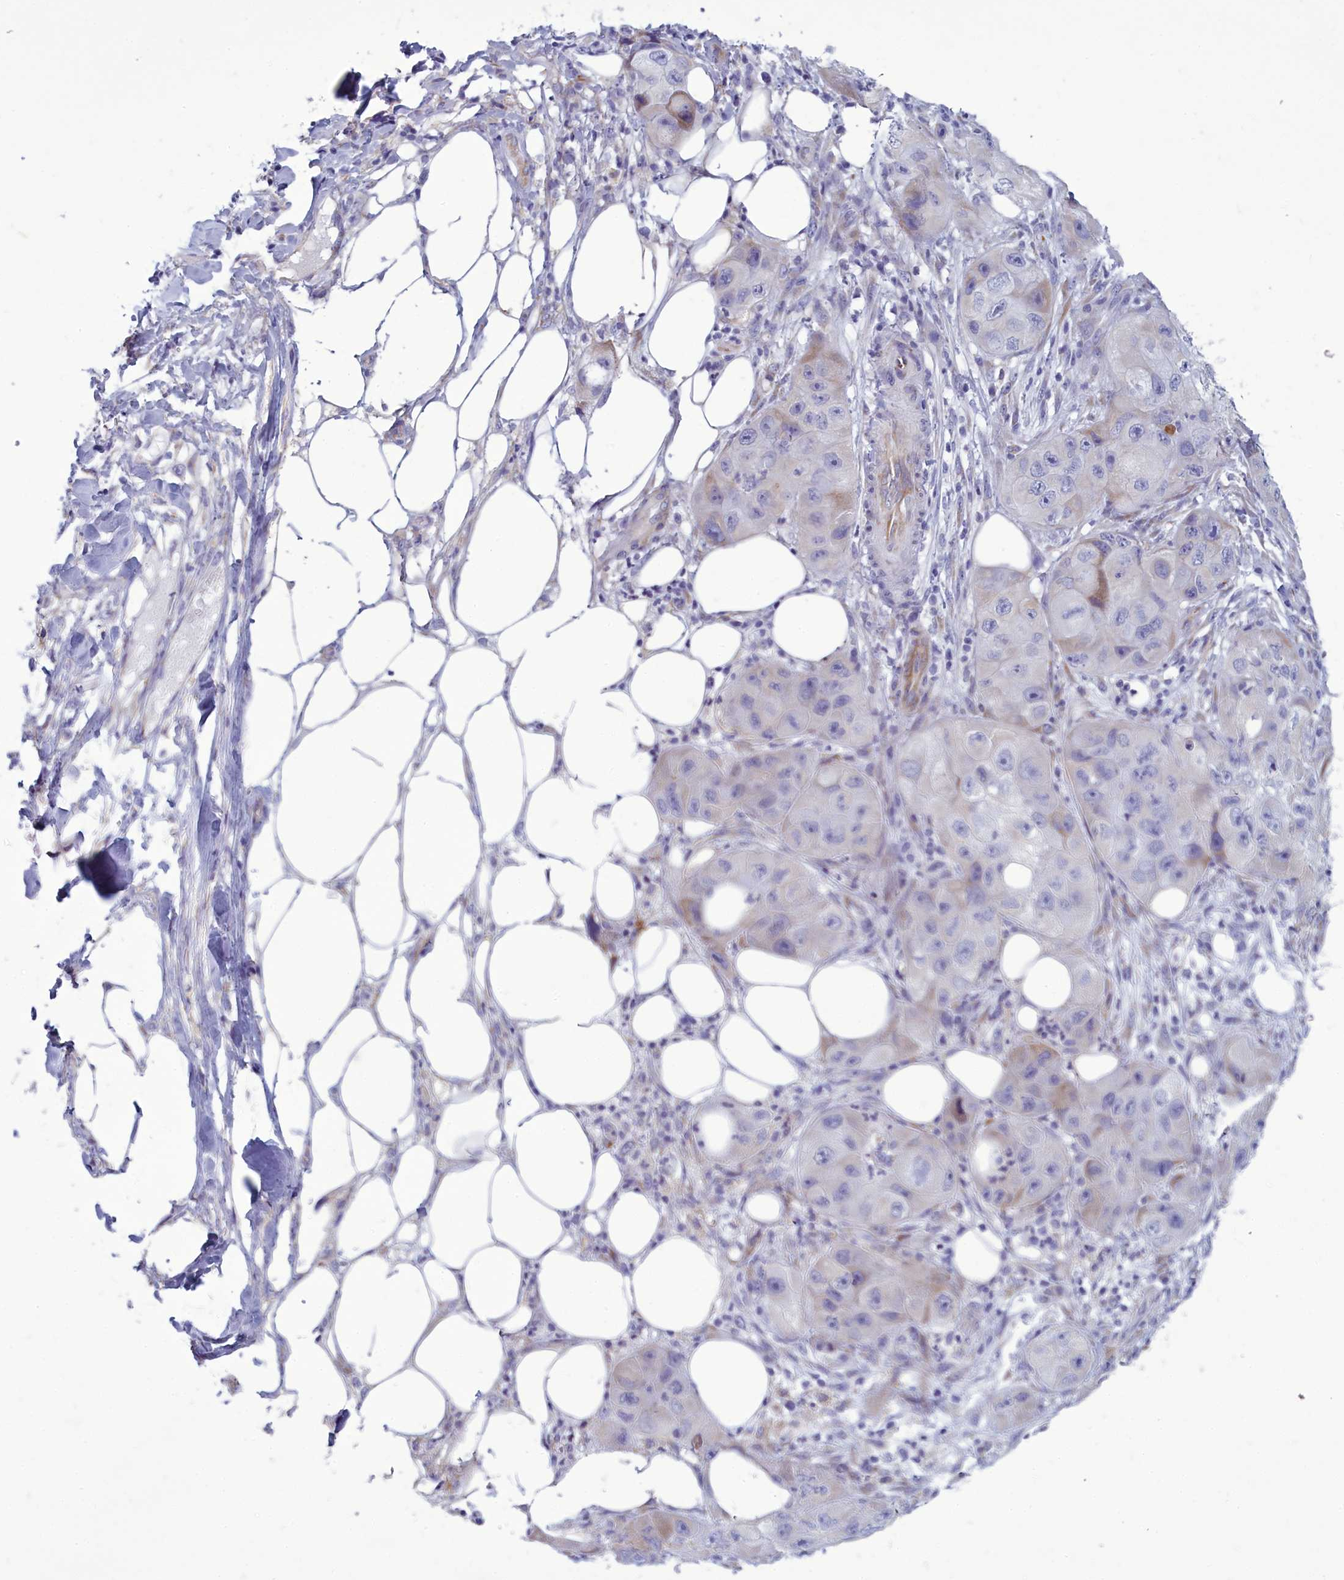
{"staining": {"intensity": "negative", "quantity": "none", "location": "none"}, "tissue": "skin cancer", "cell_type": "Tumor cells", "image_type": "cancer", "snomed": [{"axis": "morphology", "description": "Squamous cell carcinoma, NOS"}, {"axis": "topography", "description": "Skin"}, {"axis": "topography", "description": "Subcutis"}], "caption": "This is an IHC histopathology image of skin cancer. There is no positivity in tumor cells.", "gene": "CENATAC", "patient": {"sex": "male", "age": 73}}